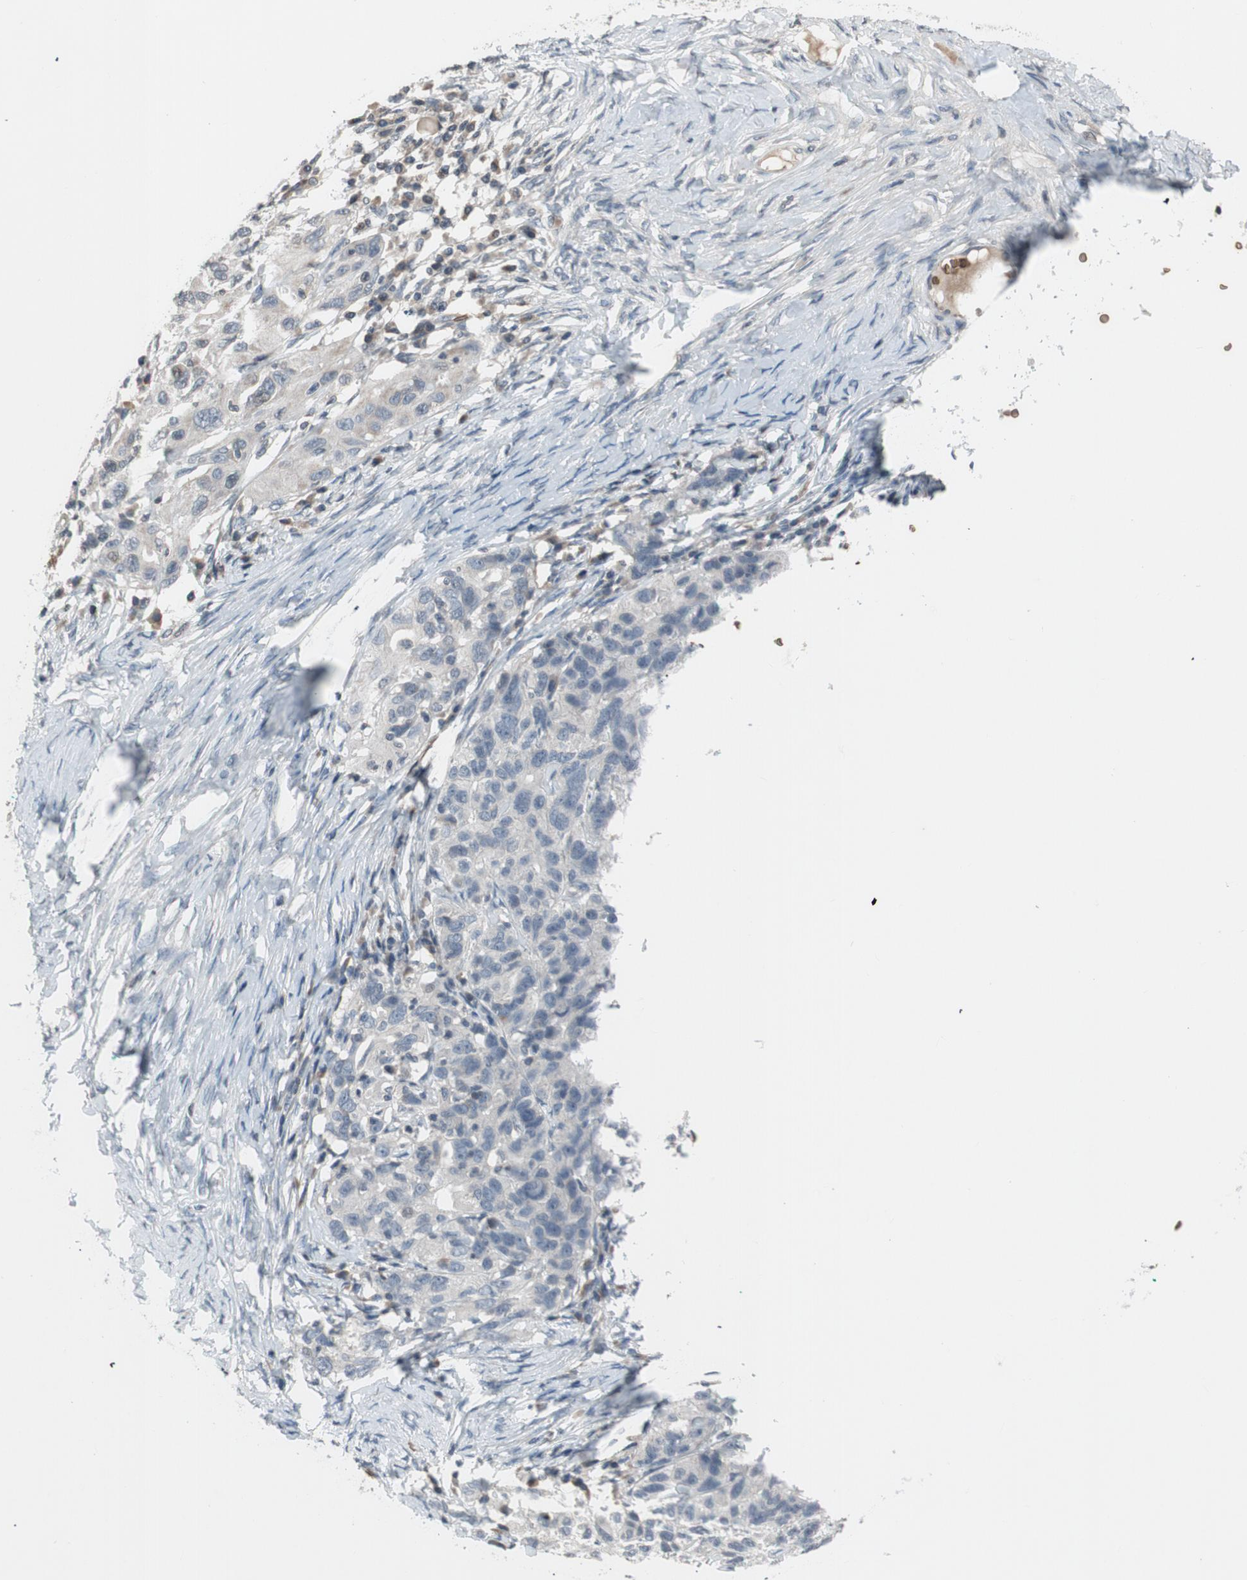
{"staining": {"intensity": "weak", "quantity": "<25%", "location": "cytoplasmic/membranous"}, "tissue": "ovarian cancer", "cell_type": "Tumor cells", "image_type": "cancer", "snomed": [{"axis": "morphology", "description": "Cystadenocarcinoma, serous, NOS"}, {"axis": "topography", "description": "Ovary"}], "caption": "This is a image of IHC staining of ovarian cancer, which shows no staining in tumor cells.", "gene": "GYPC", "patient": {"sex": "female", "age": 82}}